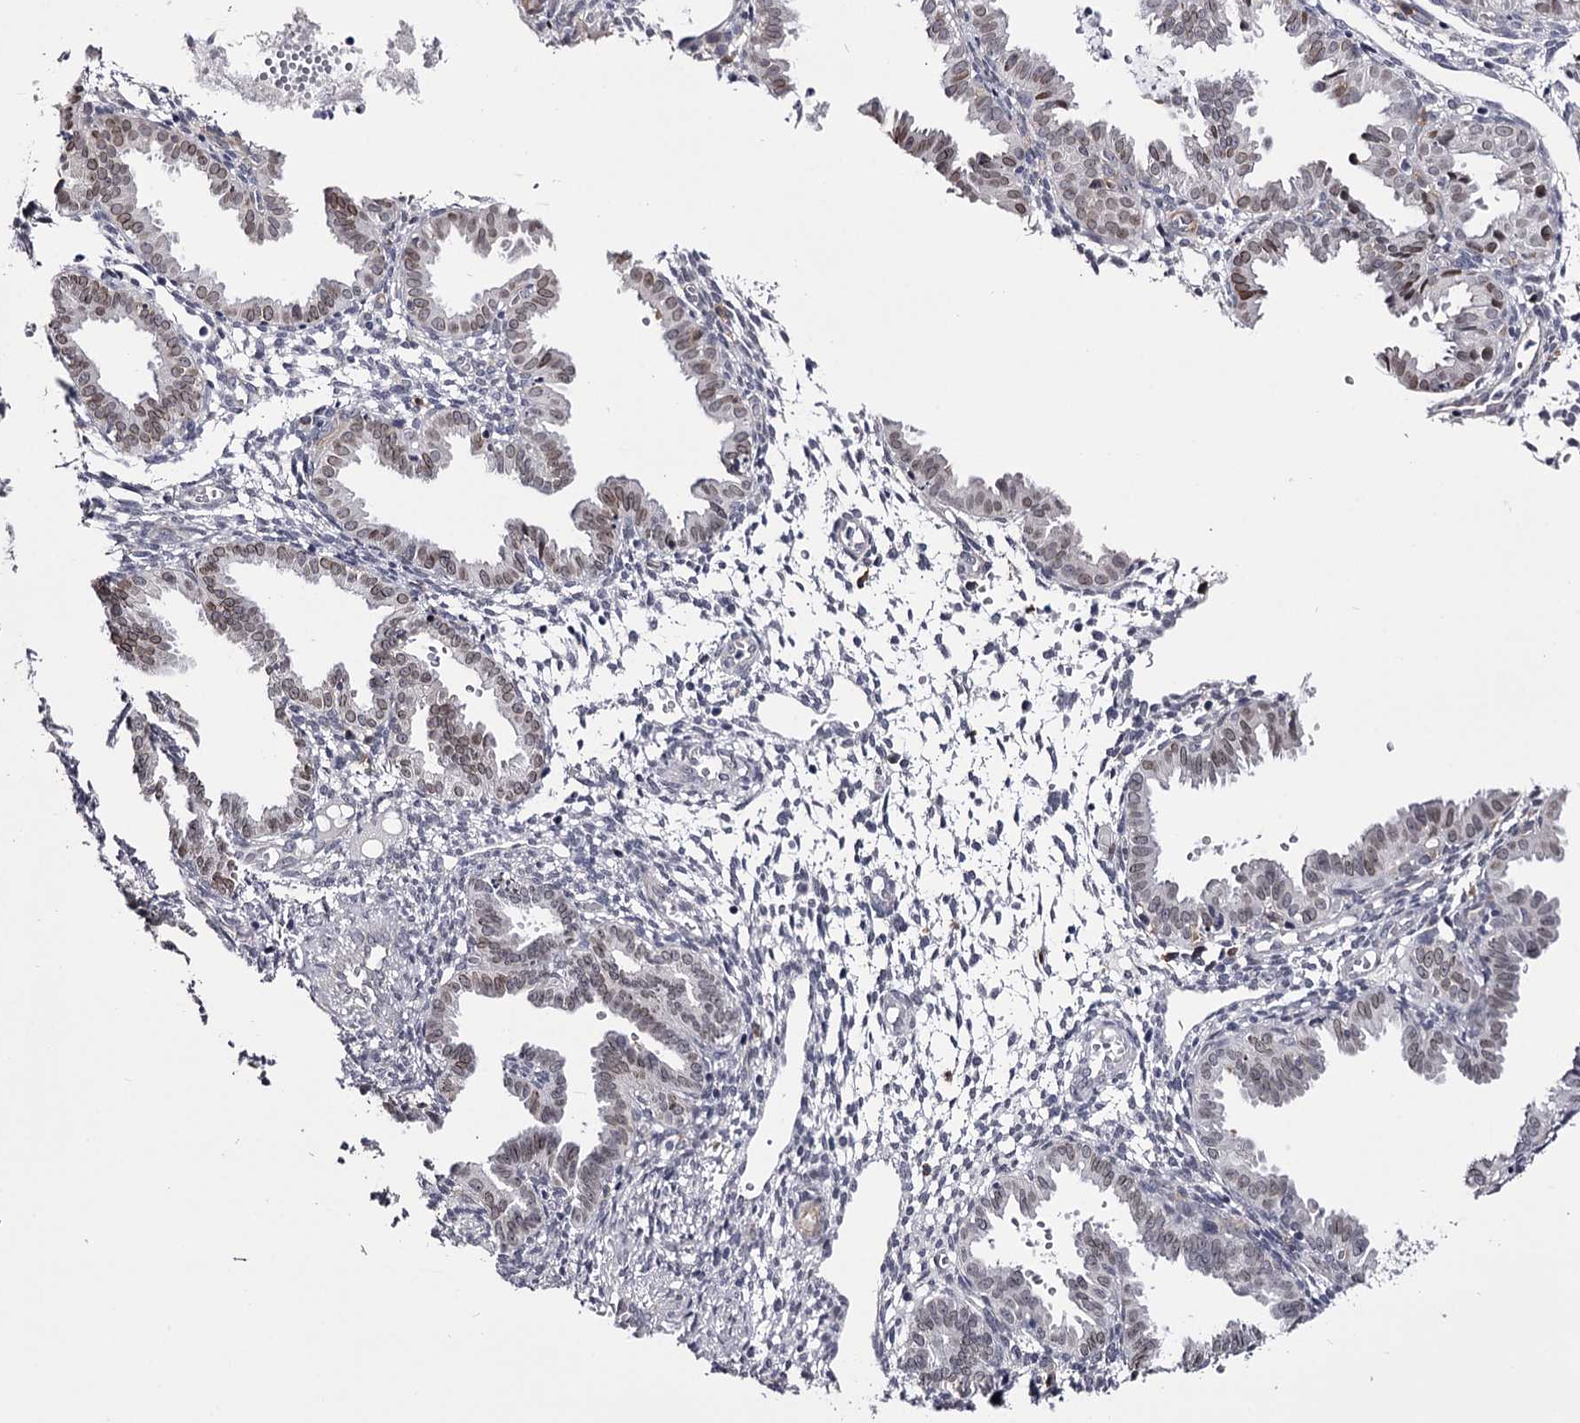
{"staining": {"intensity": "negative", "quantity": "none", "location": "none"}, "tissue": "endometrium", "cell_type": "Cells in endometrial stroma", "image_type": "normal", "snomed": [{"axis": "morphology", "description": "Normal tissue, NOS"}, {"axis": "topography", "description": "Endometrium"}], "caption": "The histopathology image shows no staining of cells in endometrial stroma in normal endometrium.", "gene": "OVOL2", "patient": {"sex": "female", "age": 33}}